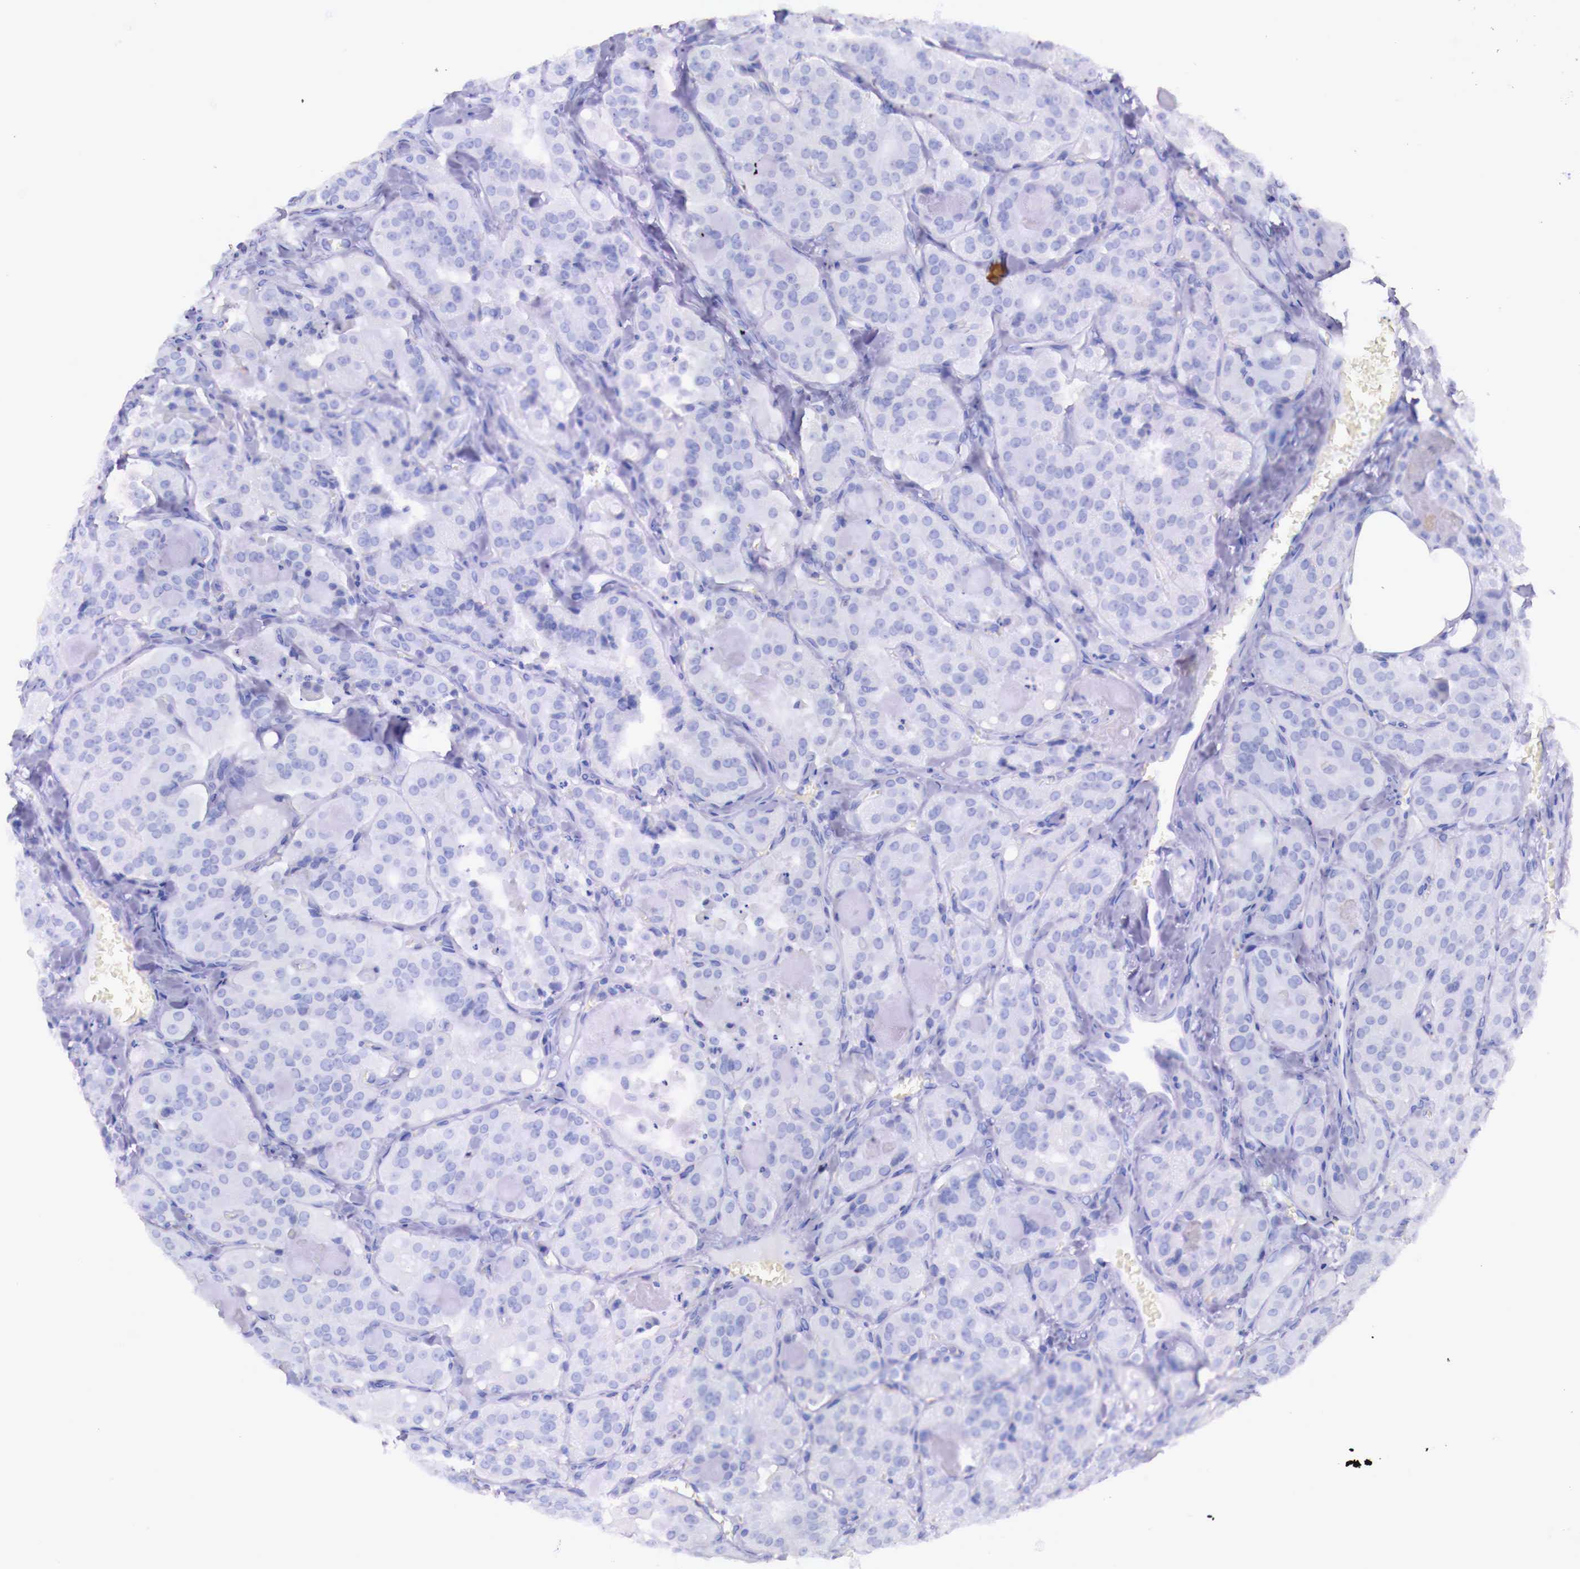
{"staining": {"intensity": "weak", "quantity": "25%-75%", "location": "cytoplasmic/membranous"}, "tissue": "thyroid cancer", "cell_type": "Tumor cells", "image_type": "cancer", "snomed": [{"axis": "morphology", "description": "Carcinoma, NOS"}, {"axis": "topography", "description": "Thyroid gland"}], "caption": "Weak cytoplasmic/membranous staining for a protein is appreciated in about 25%-75% of tumor cells of thyroid cancer (carcinoma) using immunohistochemistry.", "gene": "GRIPAP1", "patient": {"sex": "male", "age": 76}}